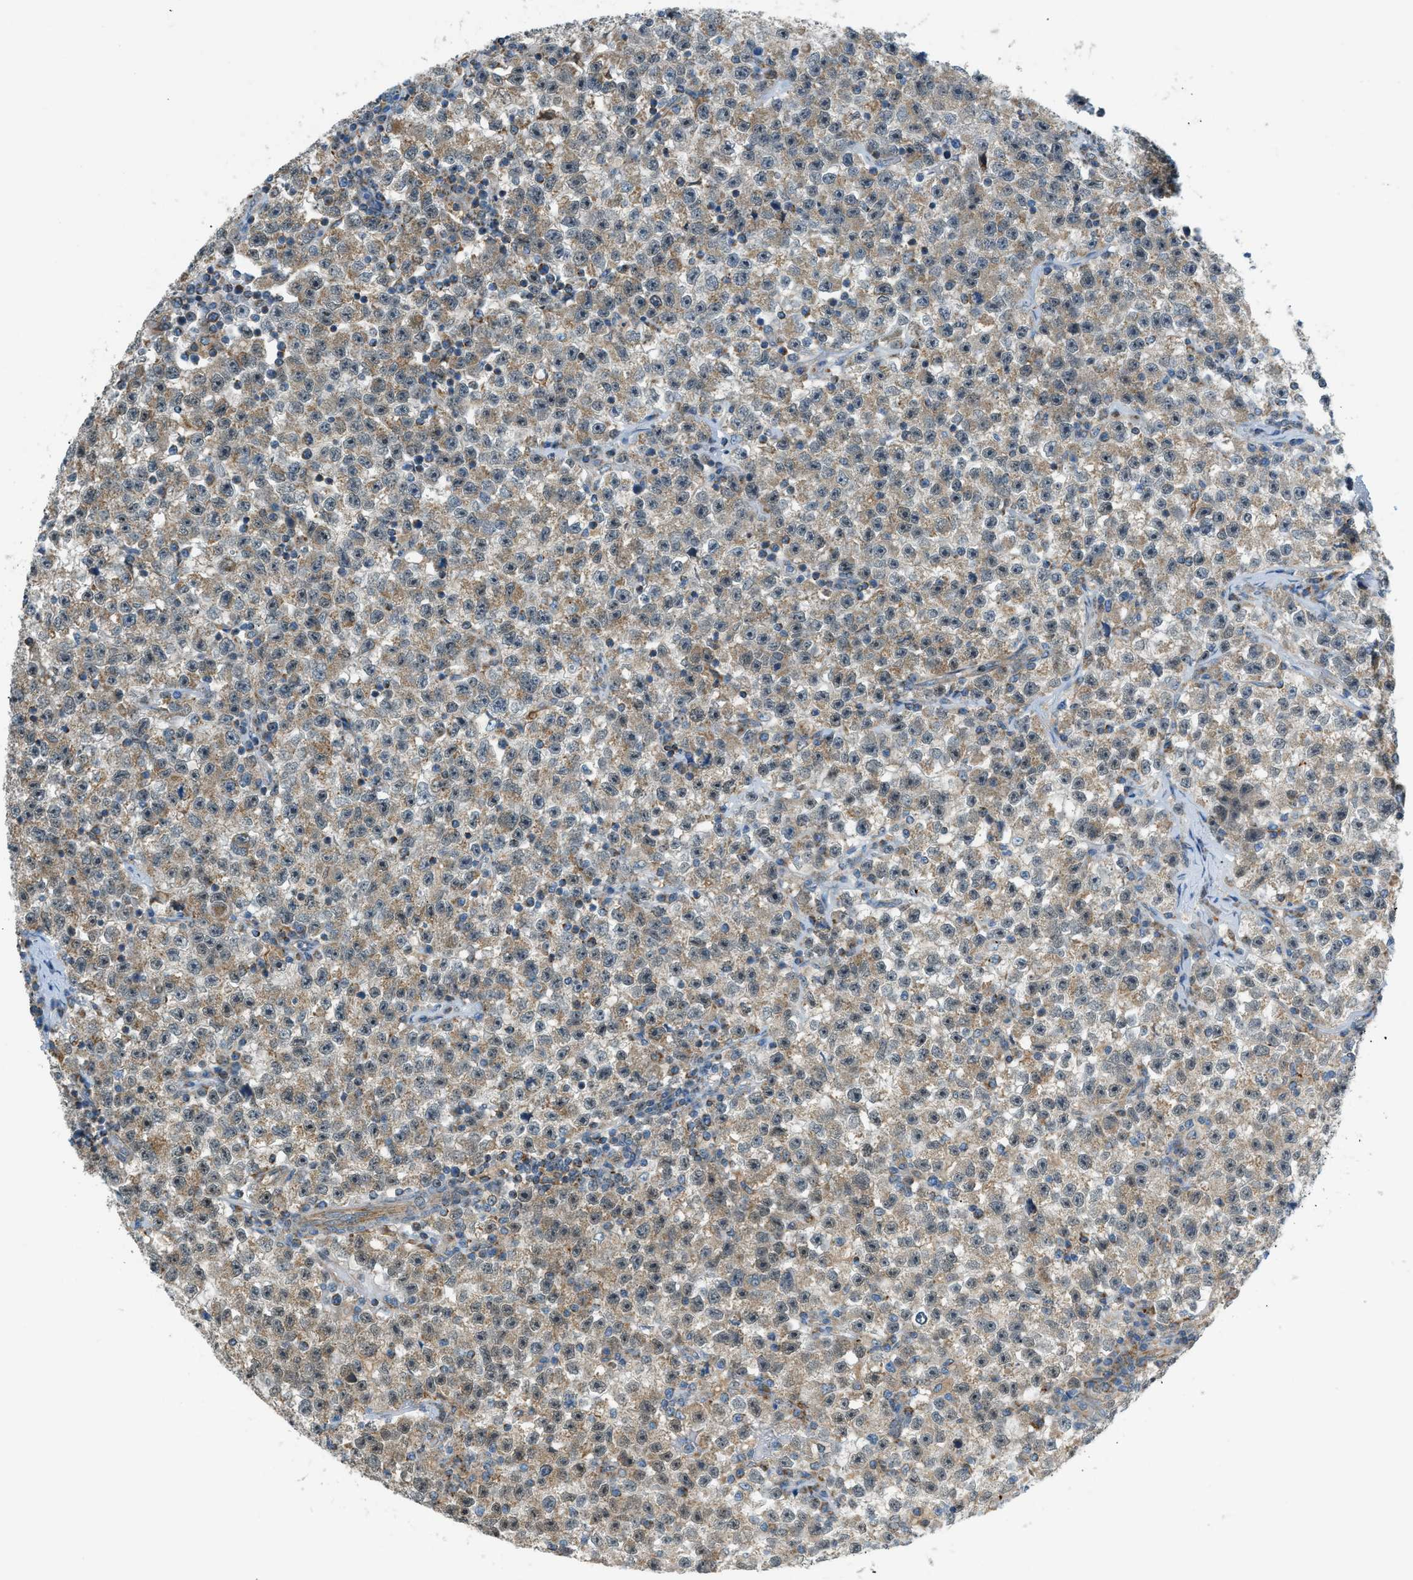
{"staining": {"intensity": "weak", "quantity": ">75%", "location": "cytoplasmic/membranous"}, "tissue": "testis cancer", "cell_type": "Tumor cells", "image_type": "cancer", "snomed": [{"axis": "morphology", "description": "Seminoma, NOS"}, {"axis": "topography", "description": "Testis"}], "caption": "Immunohistochemistry (IHC) histopathology image of human seminoma (testis) stained for a protein (brown), which demonstrates low levels of weak cytoplasmic/membranous staining in approximately >75% of tumor cells.", "gene": "PIGG", "patient": {"sex": "male", "age": 22}}